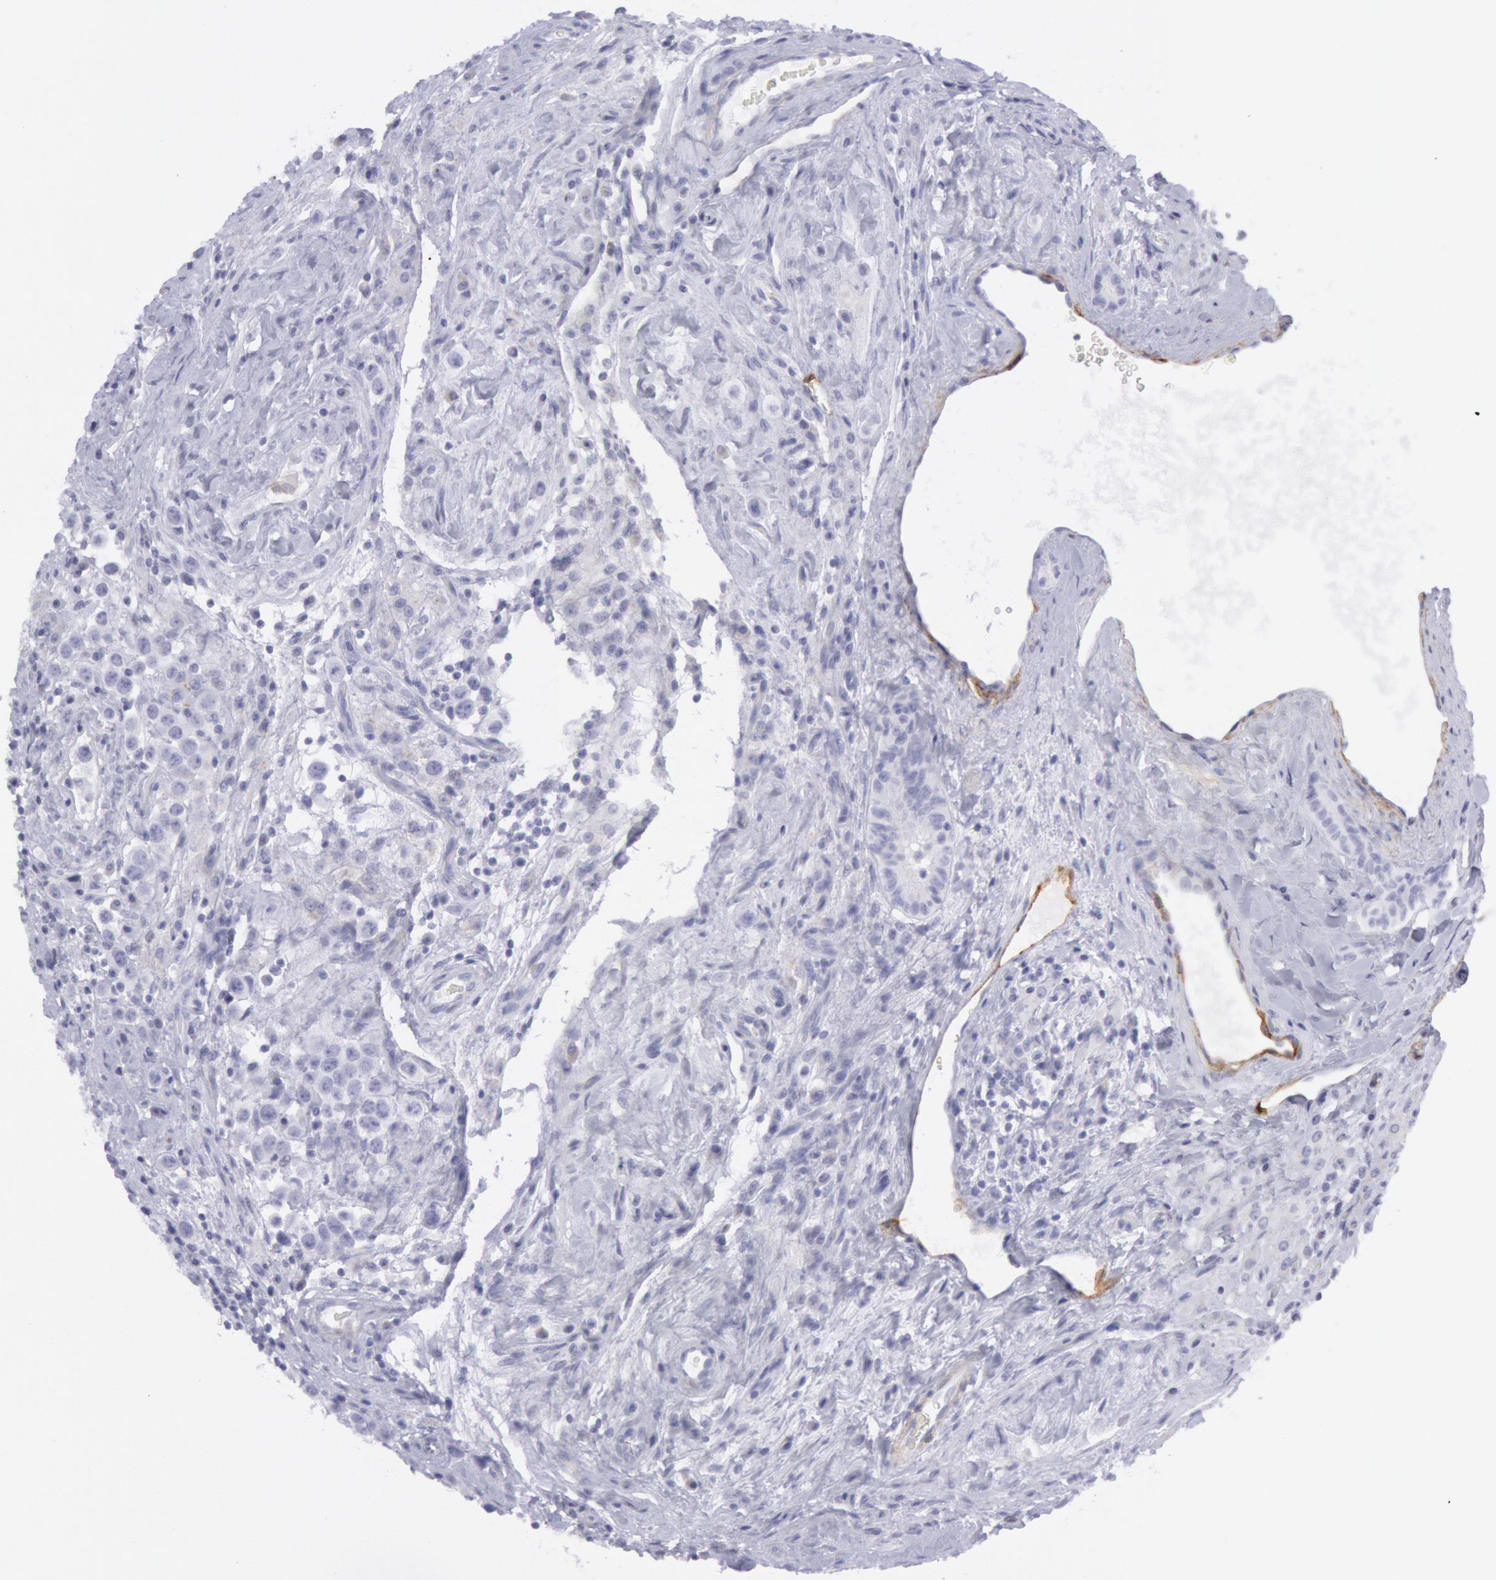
{"staining": {"intensity": "negative", "quantity": "none", "location": "none"}, "tissue": "testis cancer", "cell_type": "Tumor cells", "image_type": "cancer", "snomed": [{"axis": "morphology", "description": "Seminoma, NOS"}, {"axis": "topography", "description": "Testis"}], "caption": "Tumor cells show no significant positivity in testis cancer (seminoma).", "gene": "CDH13", "patient": {"sex": "male", "age": 32}}